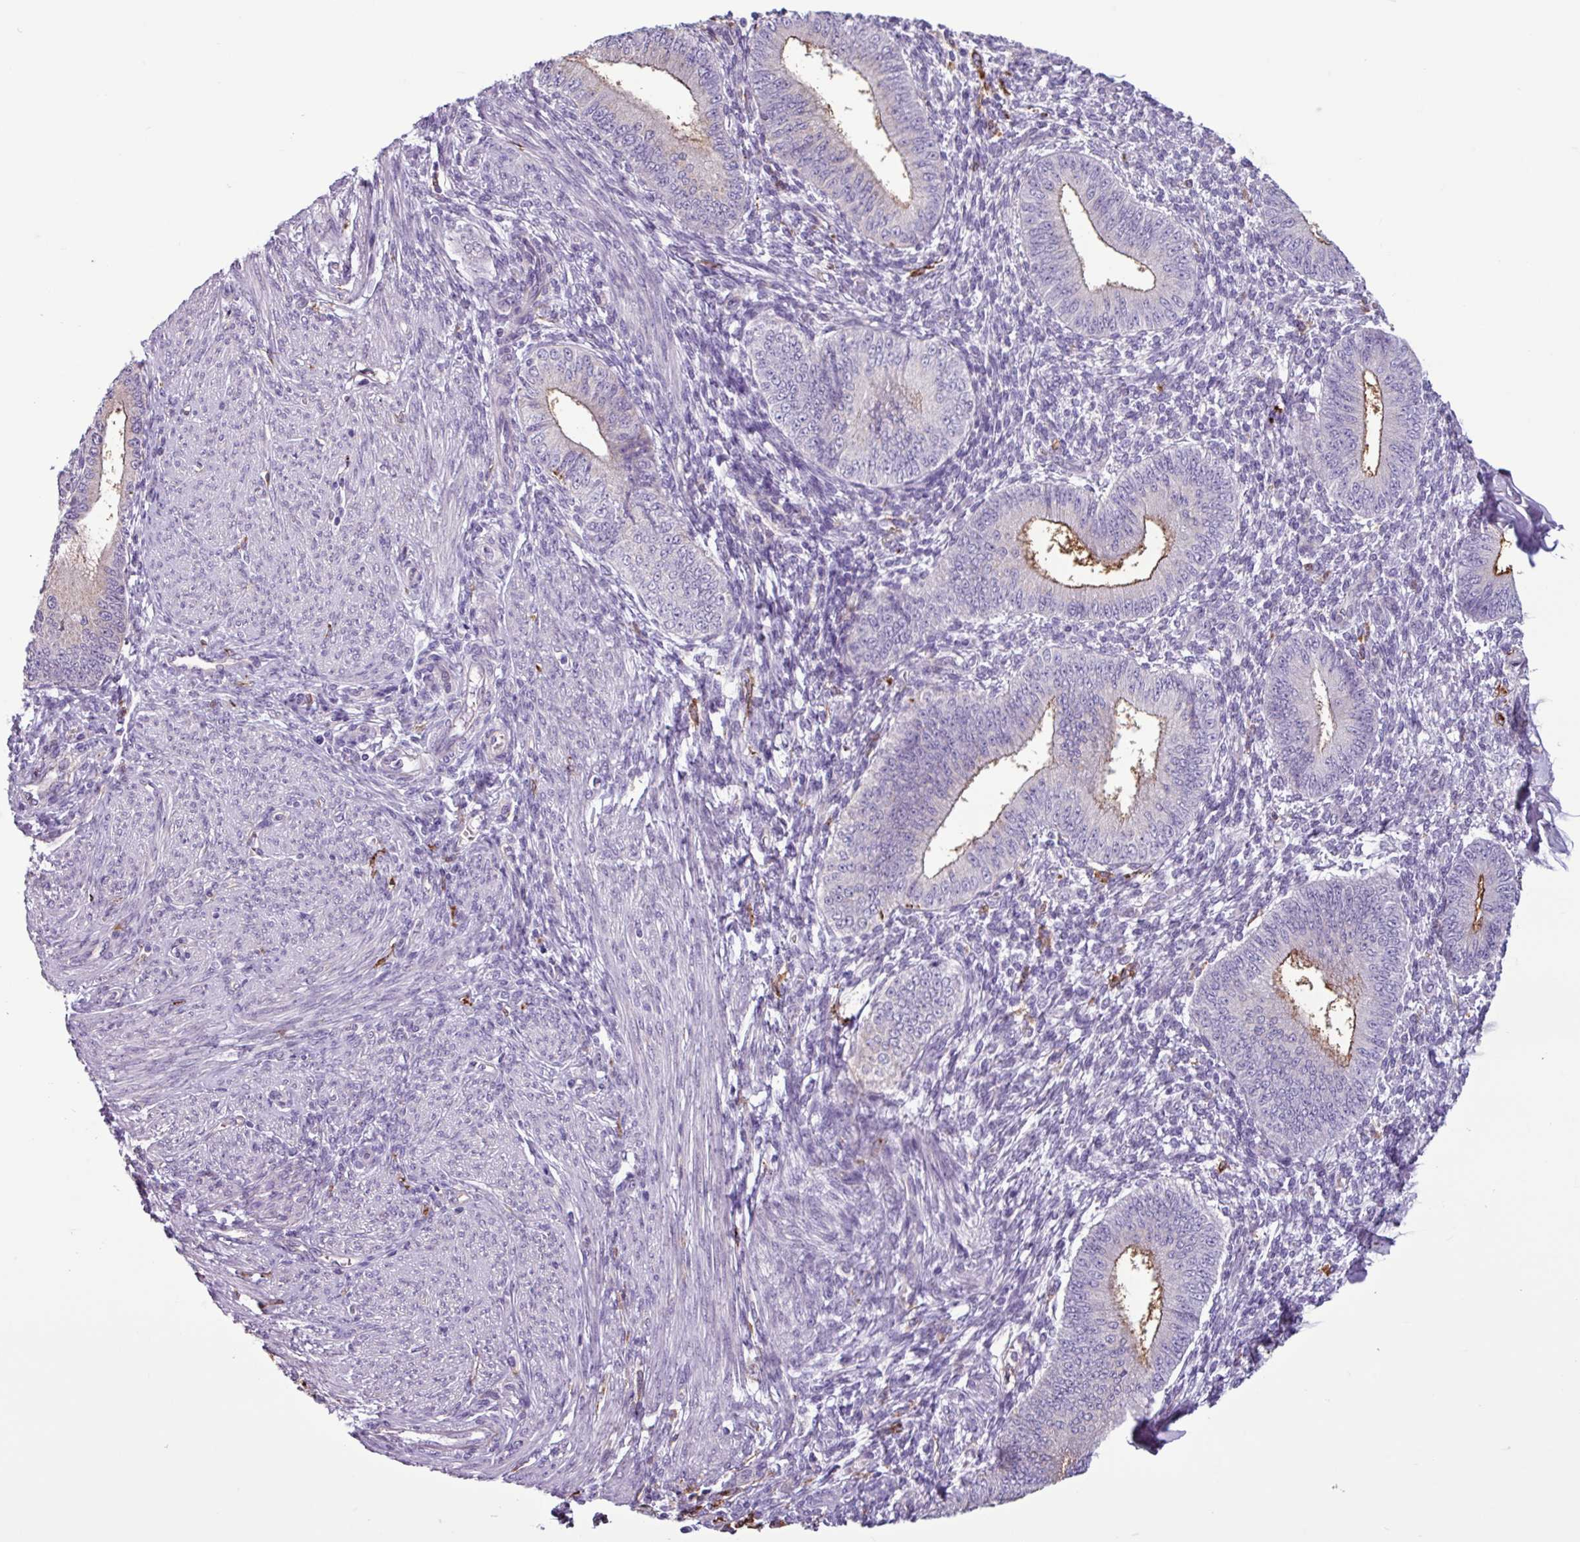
{"staining": {"intensity": "negative", "quantity": "none", "location": "none"}, "tissue": "endometrium", "cell_type": "Cells in endometrial stroma", "image_type": "normal", "snomed": [{"axis": "morphology", "description": "Normal tissue, NOS"}, {"axis": "topography", "description": "Endometrium"}], "caption": "This photomicrograph is of benign endometrium stained with immunohistochemistry (IHC) to label a protein in brown with the nuclei are counter-stained blue. There is no staining in cells in endometrial stroma.", "gene": "C9orf24", "patient": {"sex": "female", "age": 49}}